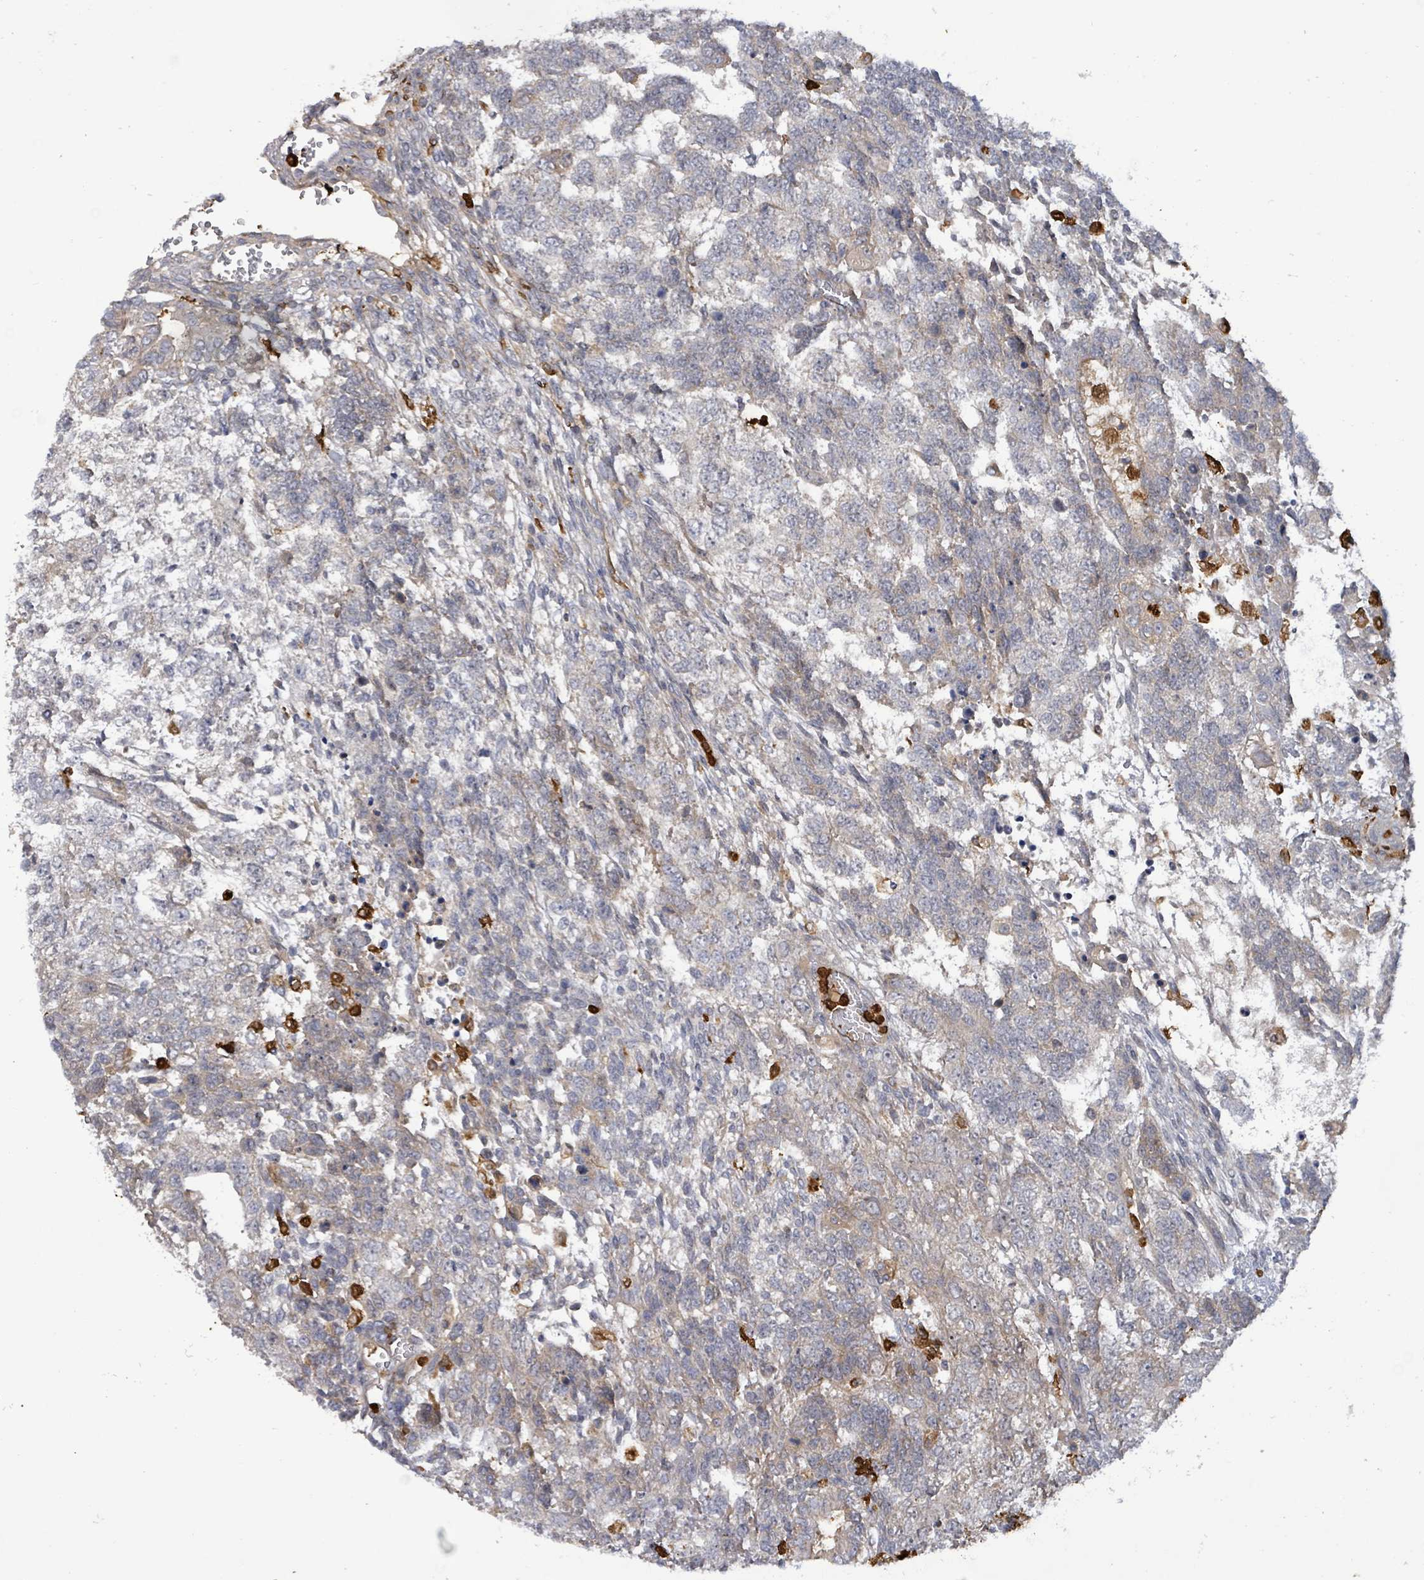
{"staining": {"intensity": "weak", "quantity": "<25%", "location": "cytoplasmic/membranous"}, "tissue": "testis cancer", "cell_type": "Tumor cells", "image_type": "cancer", "snomed": [{"axis": "morphology", "description": "Carcinoma, Embryonal, NOS"}, {"axis": "topography", "description": "Testis"}], "caption": "Image shows no protein positivity in tumor cells of embryonal carcinoma (testis) tissue.", "gene": "FAM210A", "patient": {"sex": "male", "age": 23}}